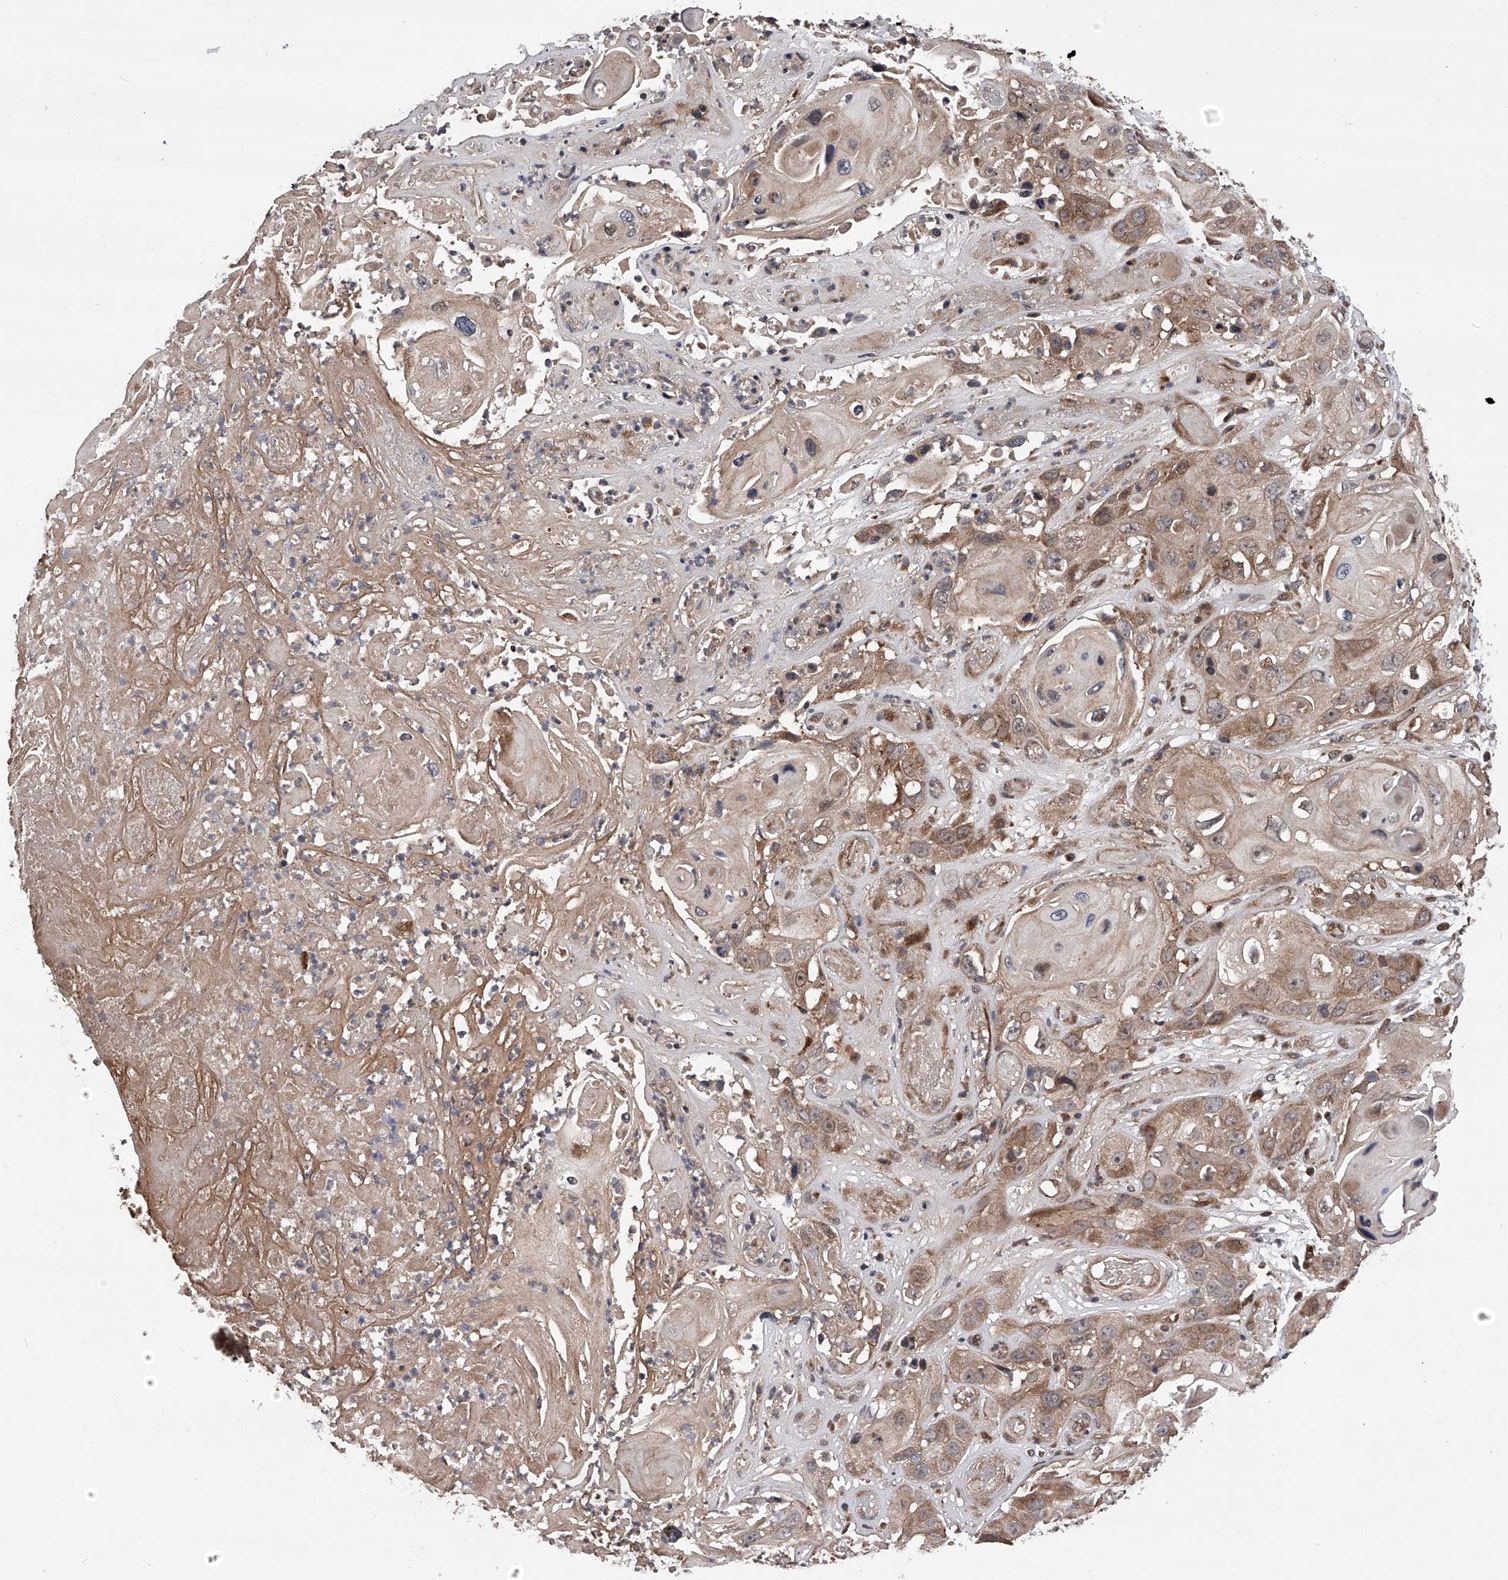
{"staining": {"intensity": "moderate", "quantity": ">75%", "location": "cytoplasmic/membranous"}, "tissue": "skin cancer", "cell_type": "Tumor cells", "image_type": "cancer", "snomed": [{"axis": "morphology", "description": "Squamous cell carcinoma, NOS"}, {"axis": "topography", "description": "Skin"}], "caption": "Protein staining of skin squamous cell carcinoma tissue displays moderate cytoplasmic/membranous expression in approximately >75% of tumor cells.", "gene": "MAP3K11", "patient": {"sex": "male", "age": 55}}